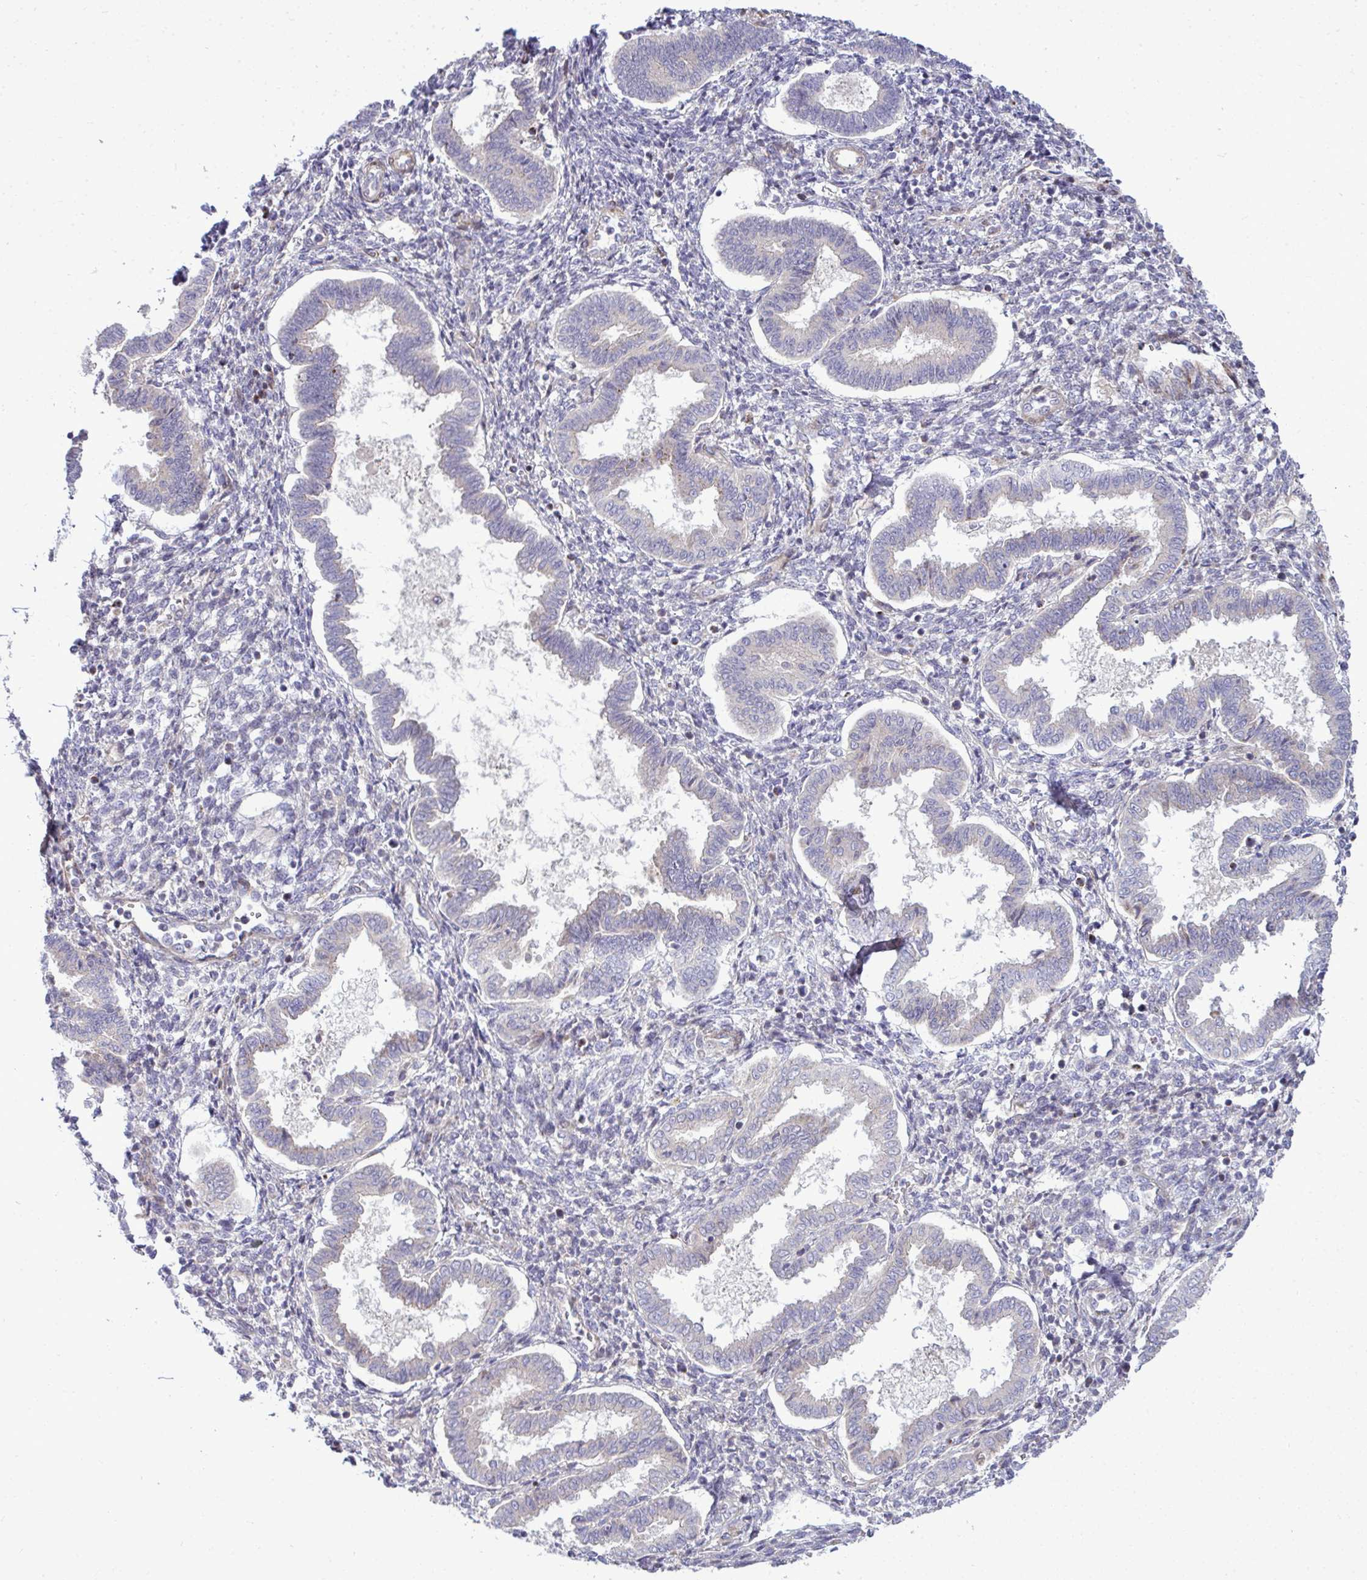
{"staining": {"intensity": "negative", "quantity": "none", "location": "none"}, "tissue": "endometrium", "cell_type": "Cells in endometrial stroma", "image_type": "normal", "snomed": [{"axis": "morphology", "description": "Normal tissue, NOS"}, {"axis": "topography", "description": "Endometrium"}], "caption": "High power microscopy micrograph of an IHC micrograph of normal endometrium, revealing no significant staining in cells in endometrial stroma. The staining is performed using DAB (3,3'-diaminobenzidine) brown chromogen with nuclei counter-stained in using hematoxylin.", "gene": "ZSCAN9", "patient": {"sex": "female", "age": 24}}